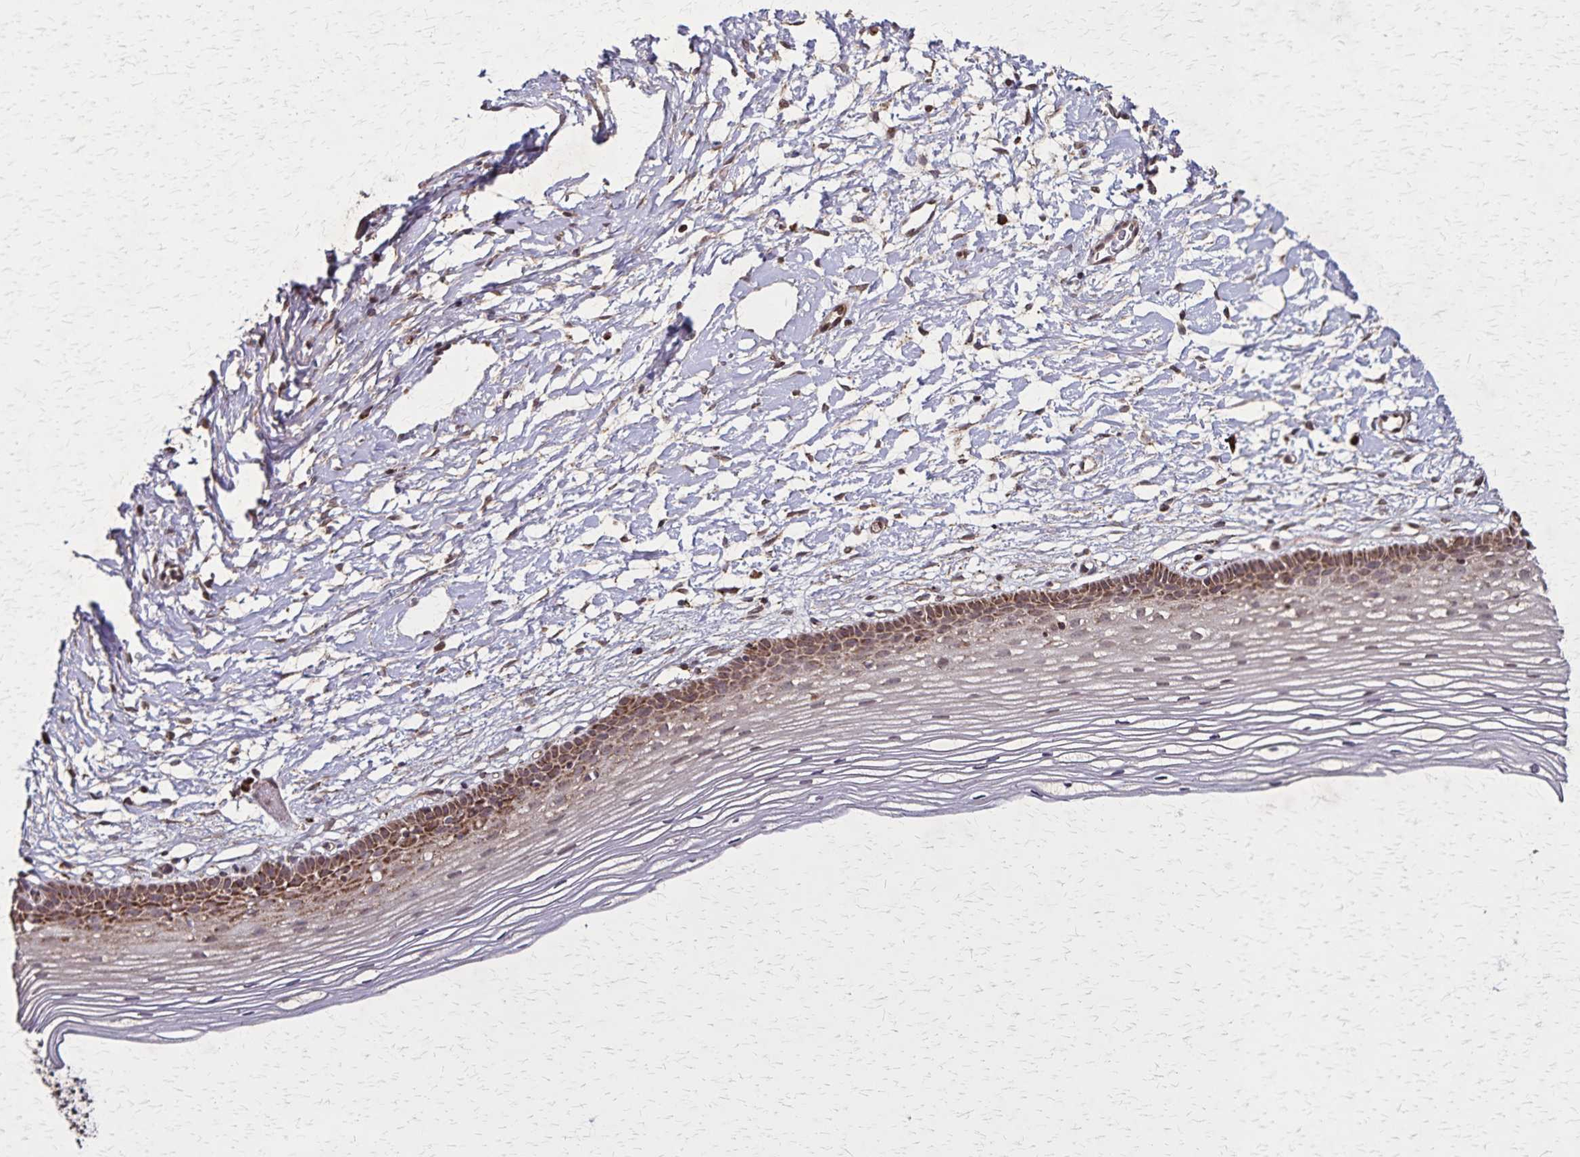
{"staining": {"intensity": "moderate", "quantity": ">75%", "location": "cytoplasmic/membranous"}, "tissue": "cervix", "cell_type": "Glandular cells", "image_type": "normal", "snomed": [{"axis": "morphology", "description": "Normal tissue, NOS"}, {"axis": "topography", "description": "Cervix"}], "caption": "Immunohistochemistry (IHC) micrograph of benign cervix: human cervix stained using immunohistochemistry (IHC) reveals medium levels of moderate protein expression localized specifically in the cytoplasmic/membranous of glandular cells, appearing as a cytoplasmic/membranous brown color.", "gene": "NFS1", "patient": {"sex": "female", "age": 40}}